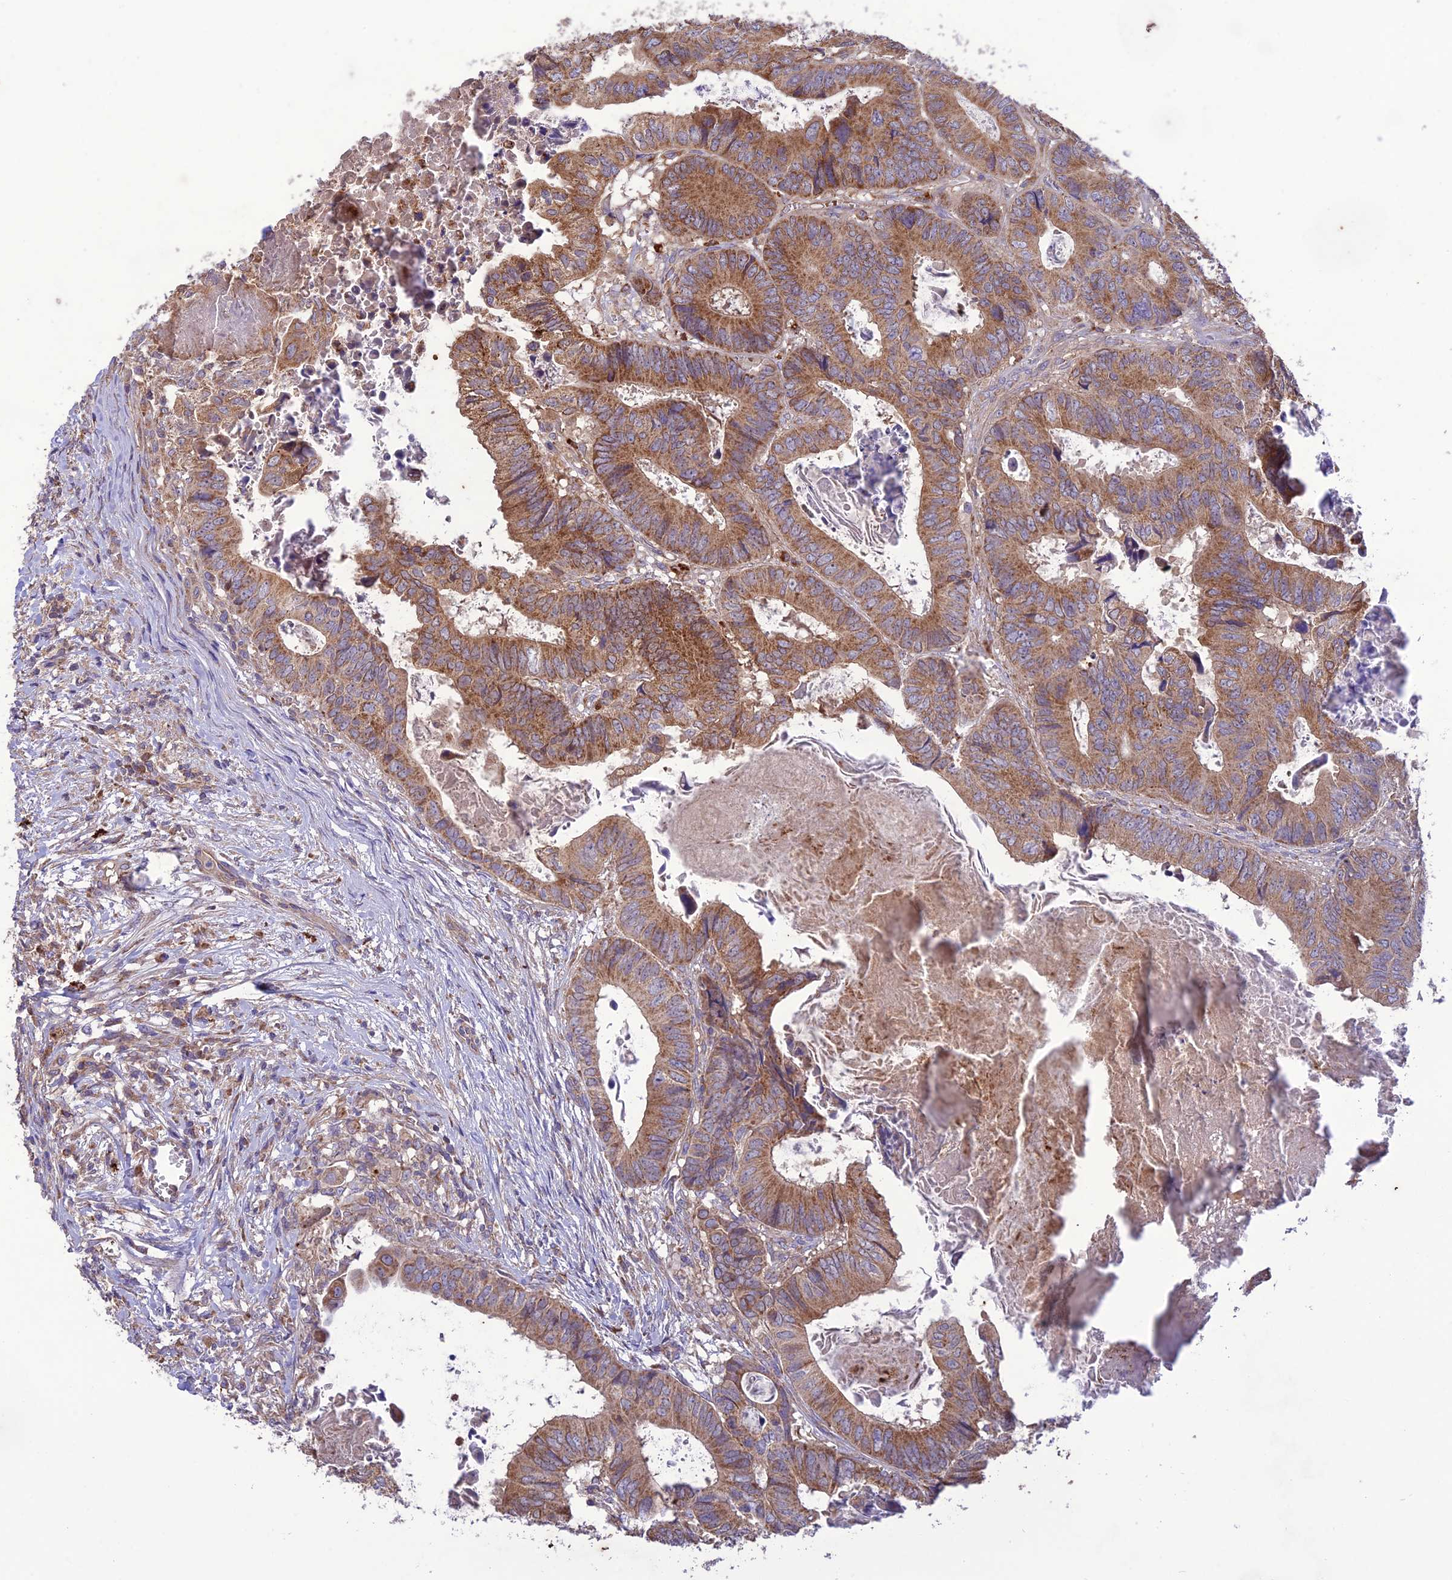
{"staining": {"intensity": "moderate", "quantity": ">75%", "location": "cytoplasmic/membranous"}, "tissue": "colorectal cancer", "cell_type": "Tumor cells", "image_type": "cancer", "snomed": [{"axis": "morphology", "description": "Adenocarcinoma, NOS"}, {"axis": "topography", "description": "Colon"}], "caption": "The micrograph reveals a brown stain indicating the presence of a protein in the cytoplasmic/membranous of tumor cells in colorectal cancer (adenocarcinoma).", "gene": "NDUFAF1", "patient": {"sex": "male", "age": 85}}